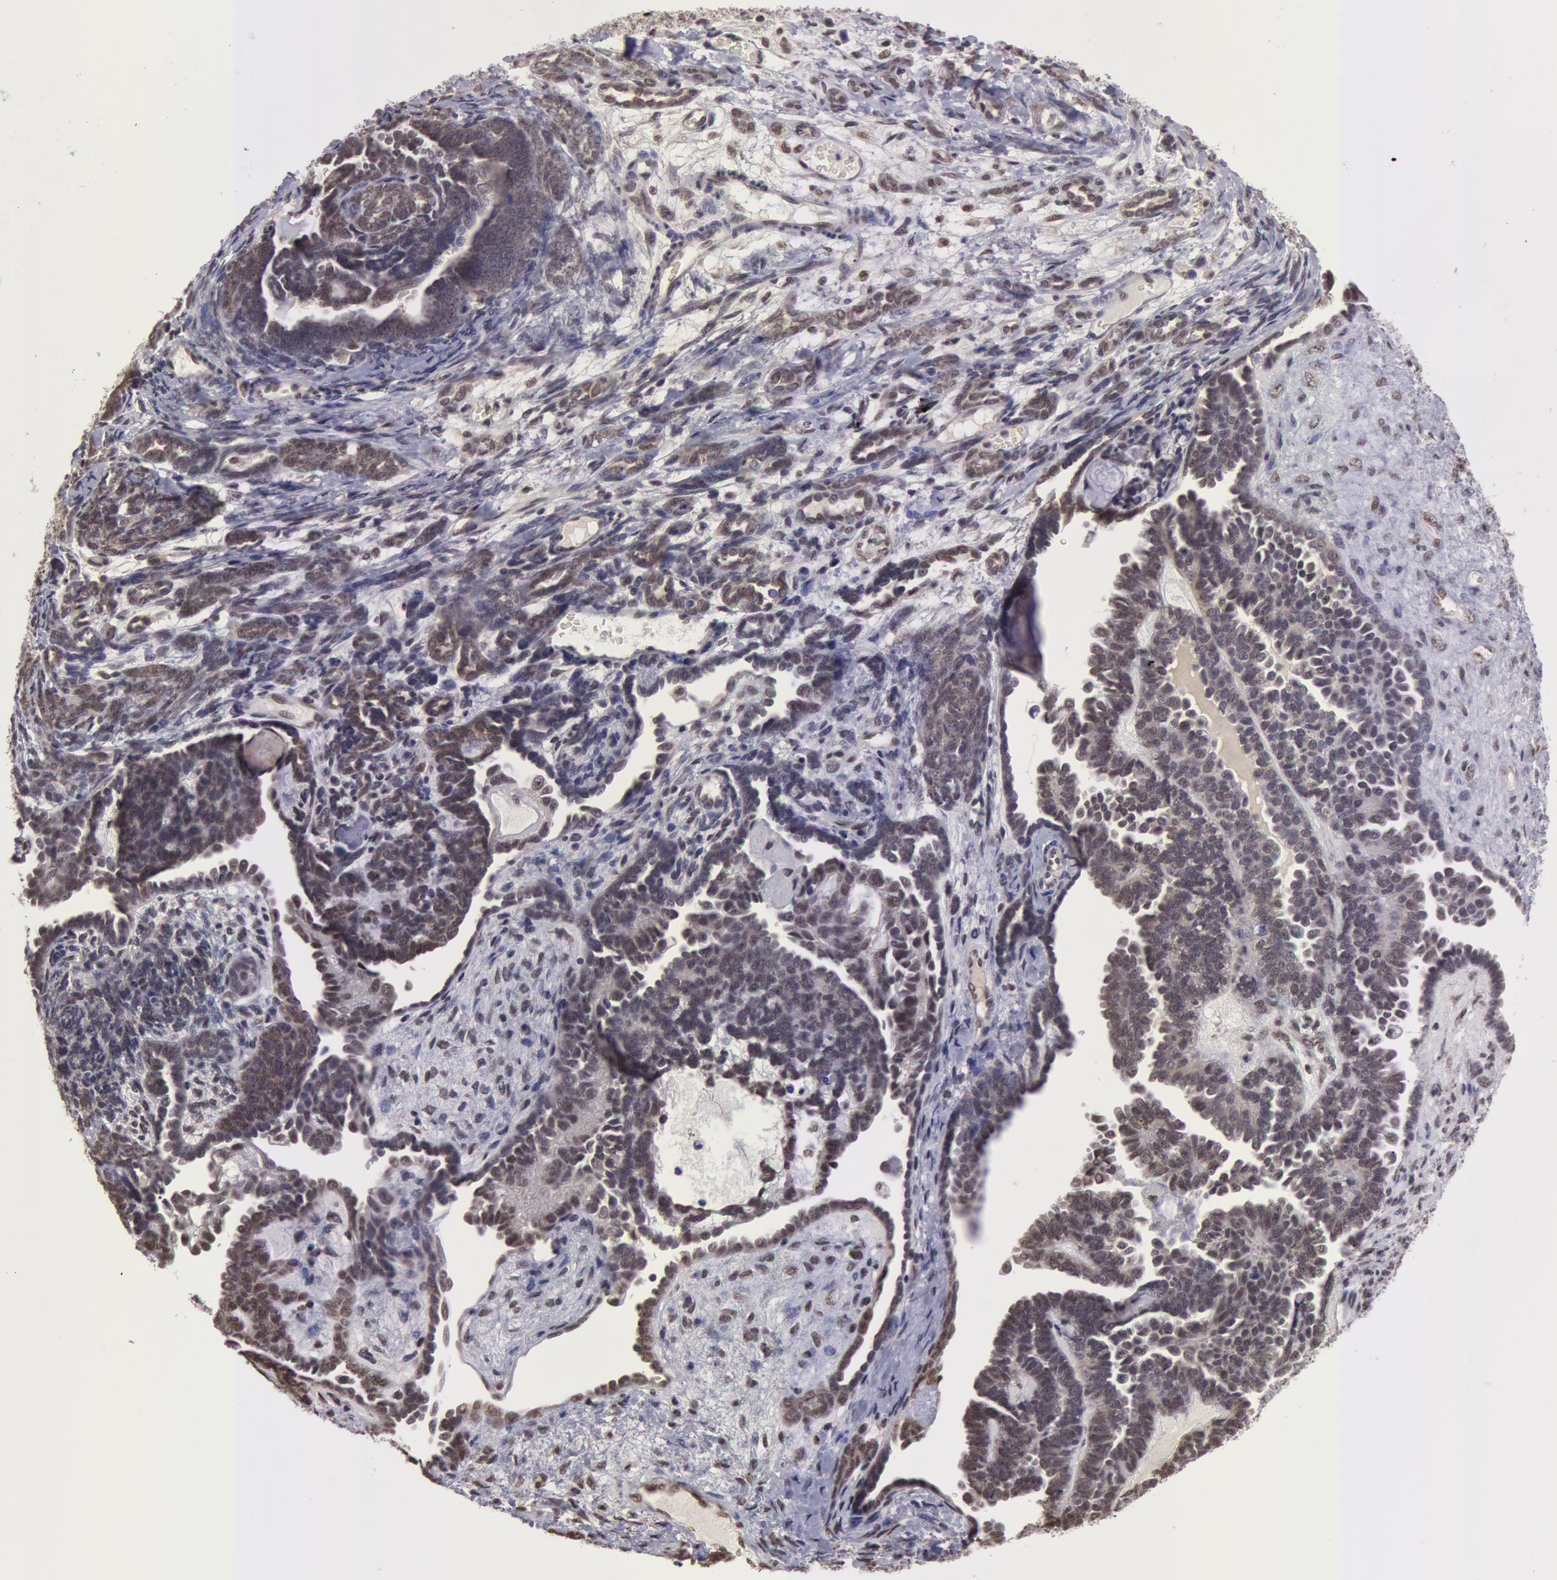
{"staining": {"intensity": "weak", "quantity": "25%-75%", "location": "cytoplasmic/membranous,nuclear"}, "tissue": "endometrial cancer", "cell_type": "Tumor cells", "image_type": "cancer", "snomed": [{"axis": "morphology", "description": "Neoplasm, malignant, NOS"}, {"axis": "topography", "description": "Endometrium"}], "caption": "This is a histology image of immunohistochemistry (IHC) staining of endometrial cancer (neoplasm (malignant)), which shows weak expression in the cytoplasmic/membranous and nuclear of tumor cells.", "gene": "VRTN", "patient": {"sex": "female", "age": 74}}